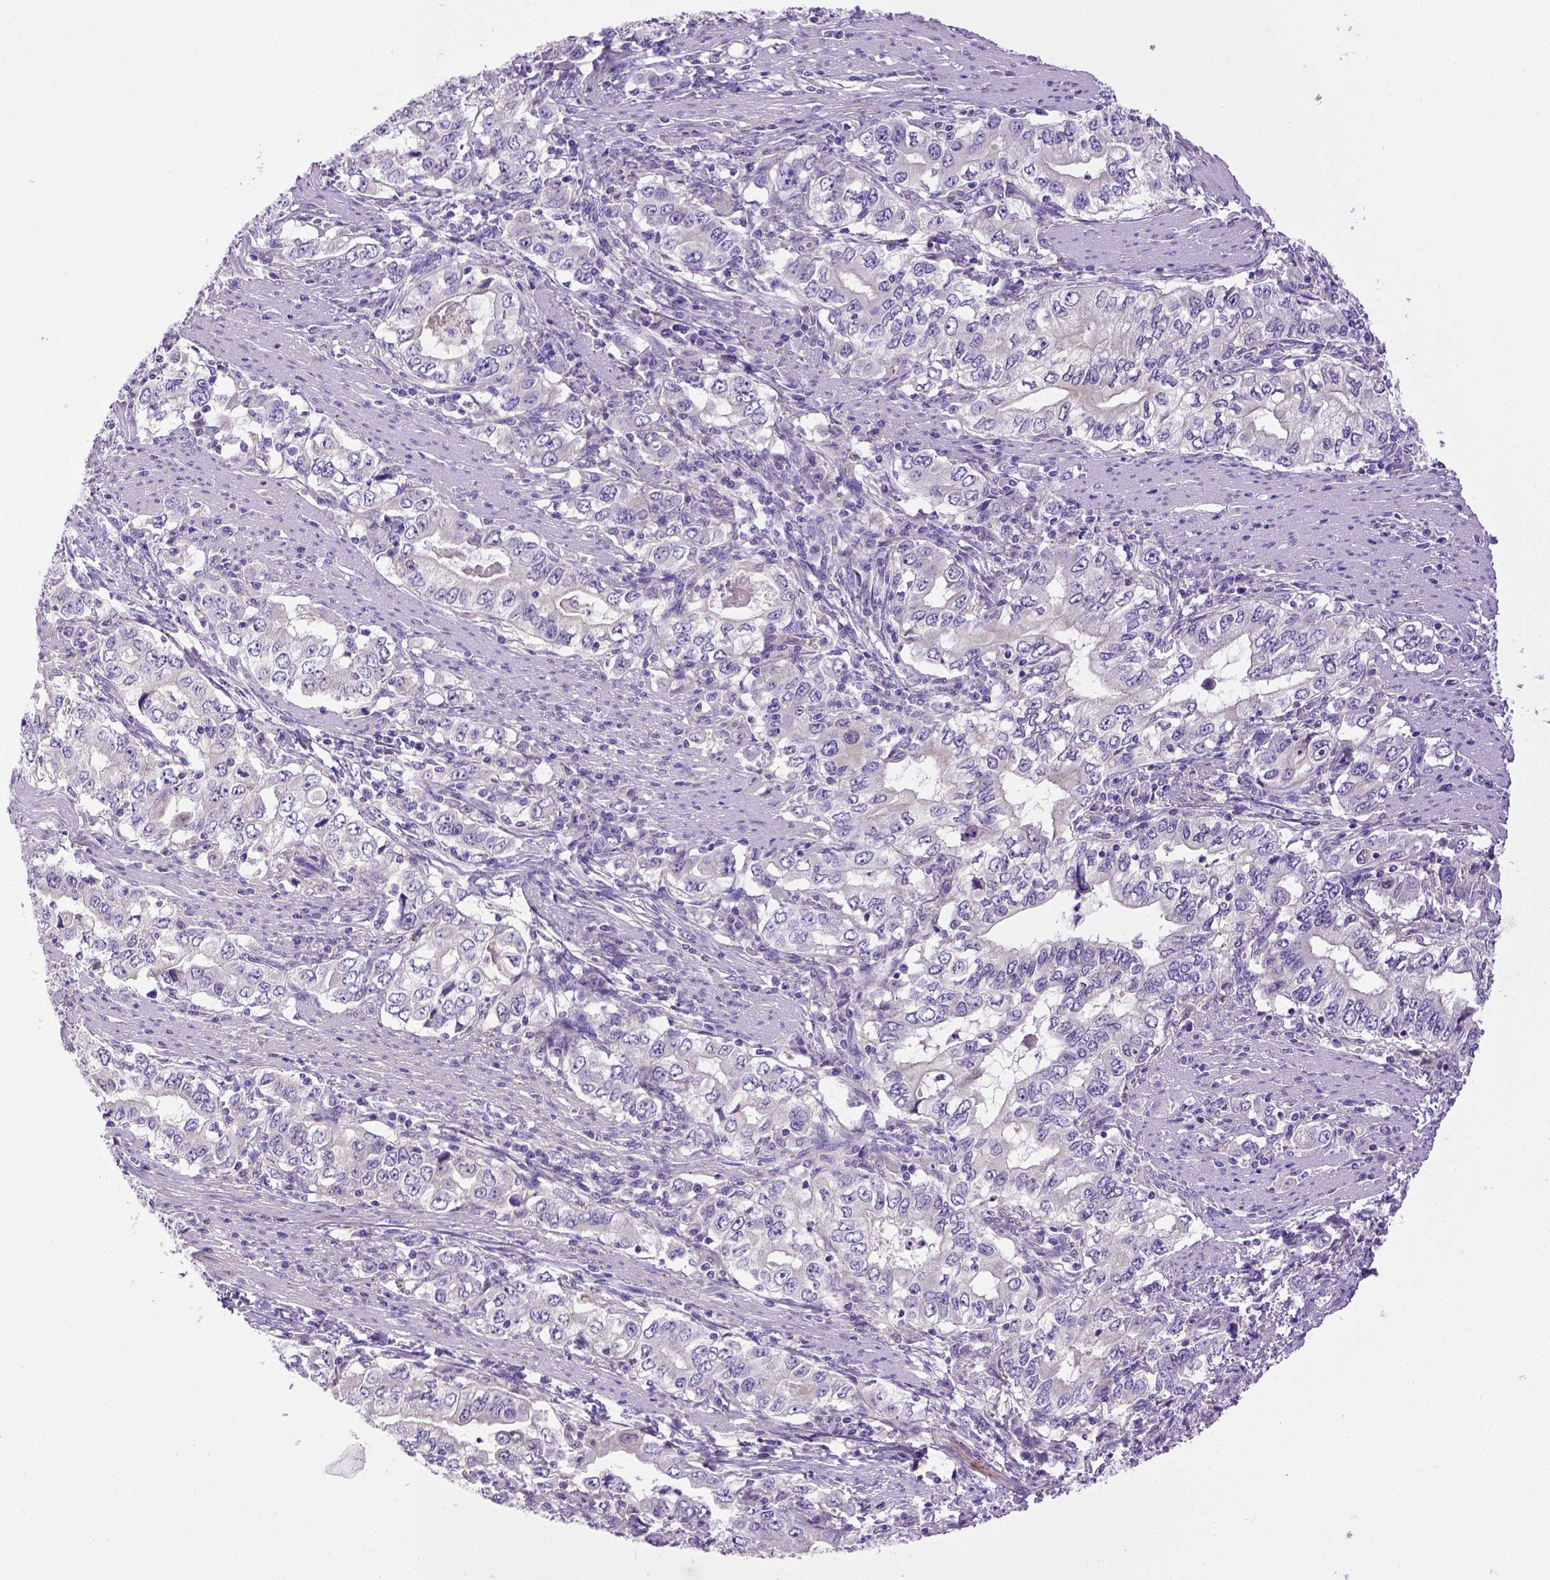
{"staining": {"intensity": "negative", "quantity": "none", "location": "none"}, "tissue": "stomach cancer", "cell_type": "Tumor cells", "image_type": "cancer", "snomed": [{"axis": "morphology", "description": "Adenocarcinoma, NOS"}, {"axis": "topography", "description": "Stomach, lower"}], "caption": "High magnification brightfield microscopy of stomach adenocarcinoma stained with DAB (brown) and counterstained with hematoxylin (blue): tumor cells show no significant staining.", "gene": "BAAT", "patient": {"sex": "female", "age": 72}}